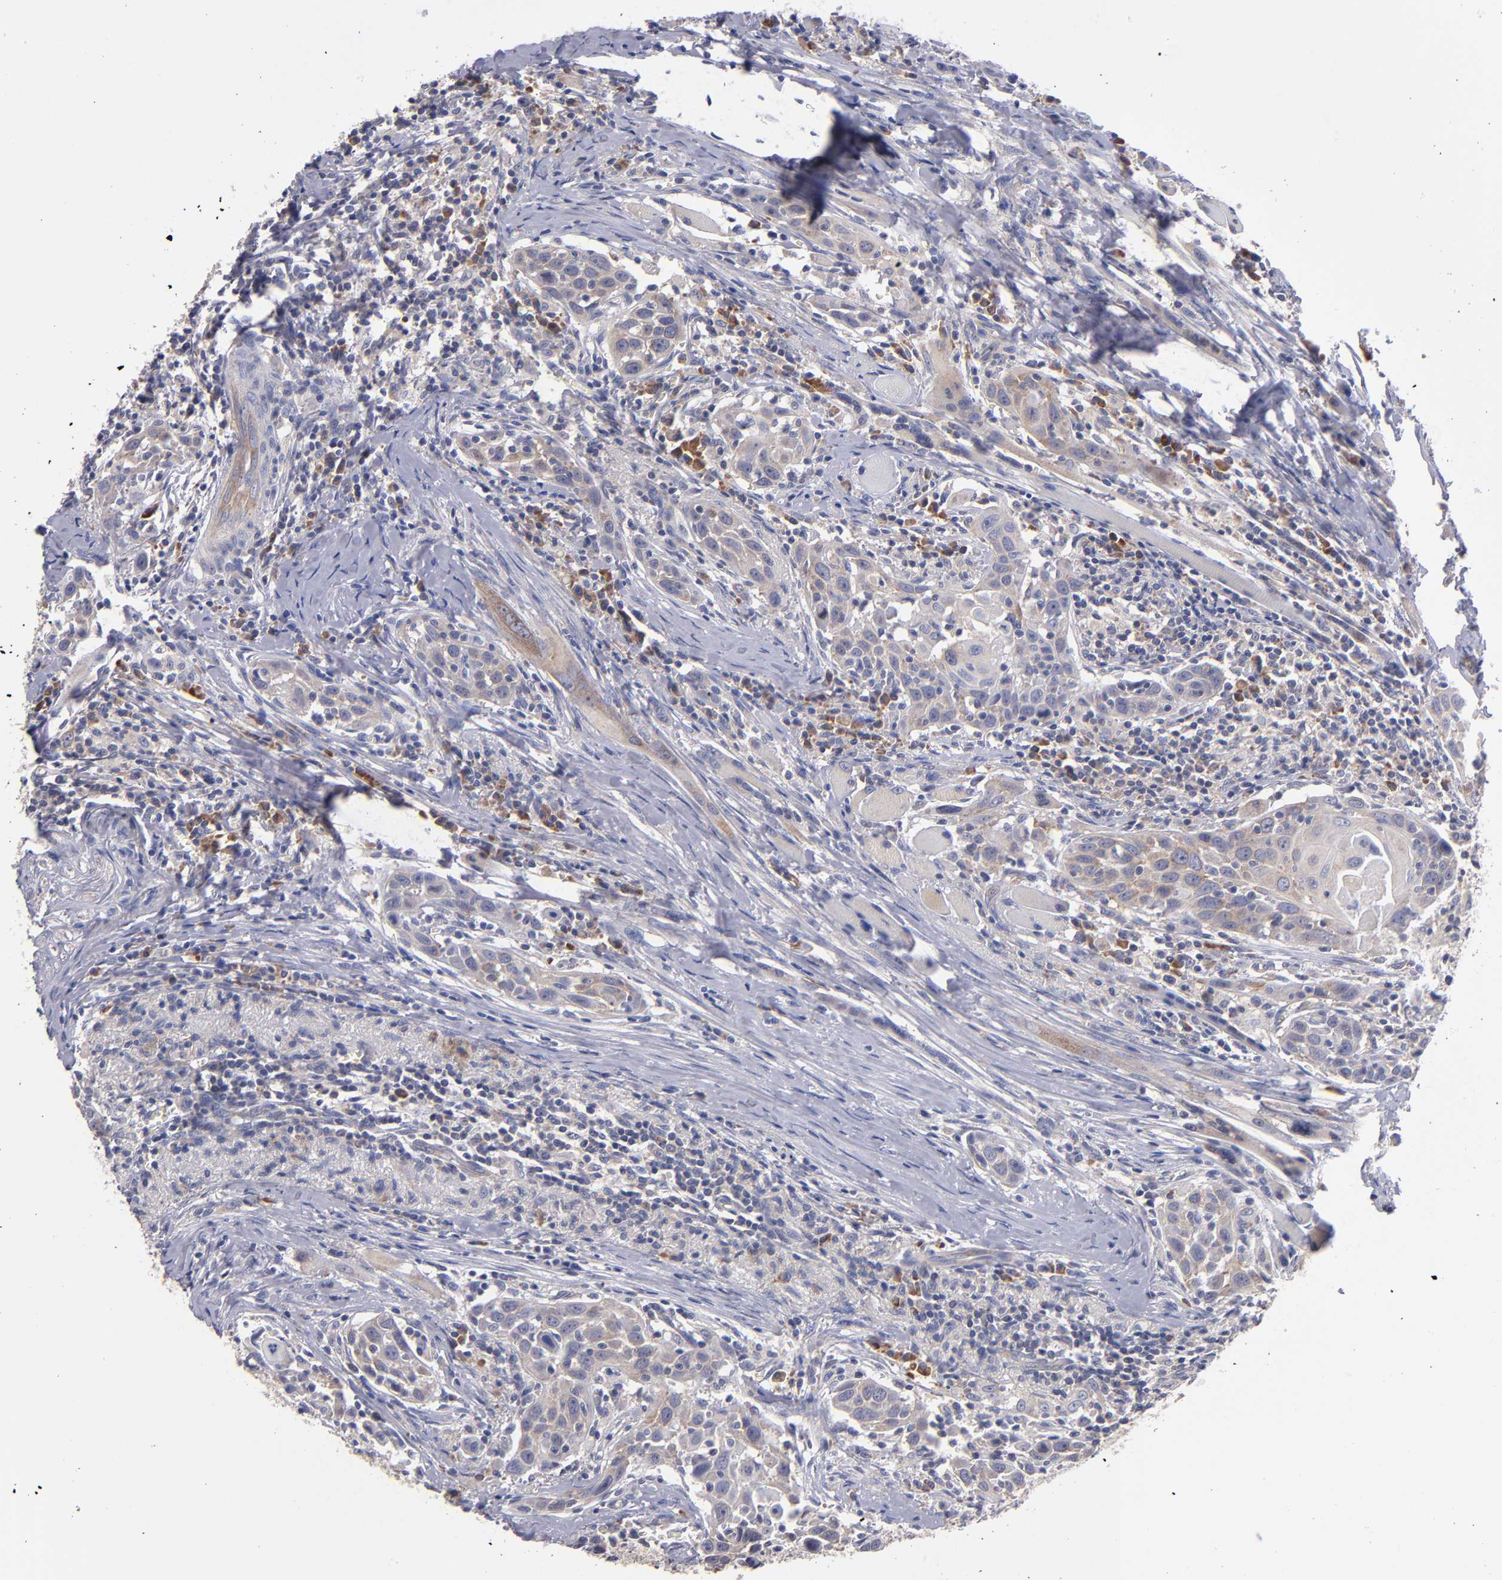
{"staining": {"intensity": "weak", "quantity": "25%-75%", "location": "cytoplasmic/membranous"}, "tissue": "head and neck cancer", "cell_type": "Tumor cells", "image_type": "cancer", "snomed": [{"axis": "morphology", "description": "Squamous cell carcinoma, NOS"}, {"axis": "topography", "description": "Oral tissue"}, {"axis": "topography", "description": "Head-Neck"}], "caption": "IHC histopathology image of head and neck cancer stained for a protein (brown), which reveals low levels of weak cytoplasmic/membranous staining in approximately 25%-75% of tumor cells.", "gene": "EIF3L", "patient": {"sex": "female", "age": 50}}